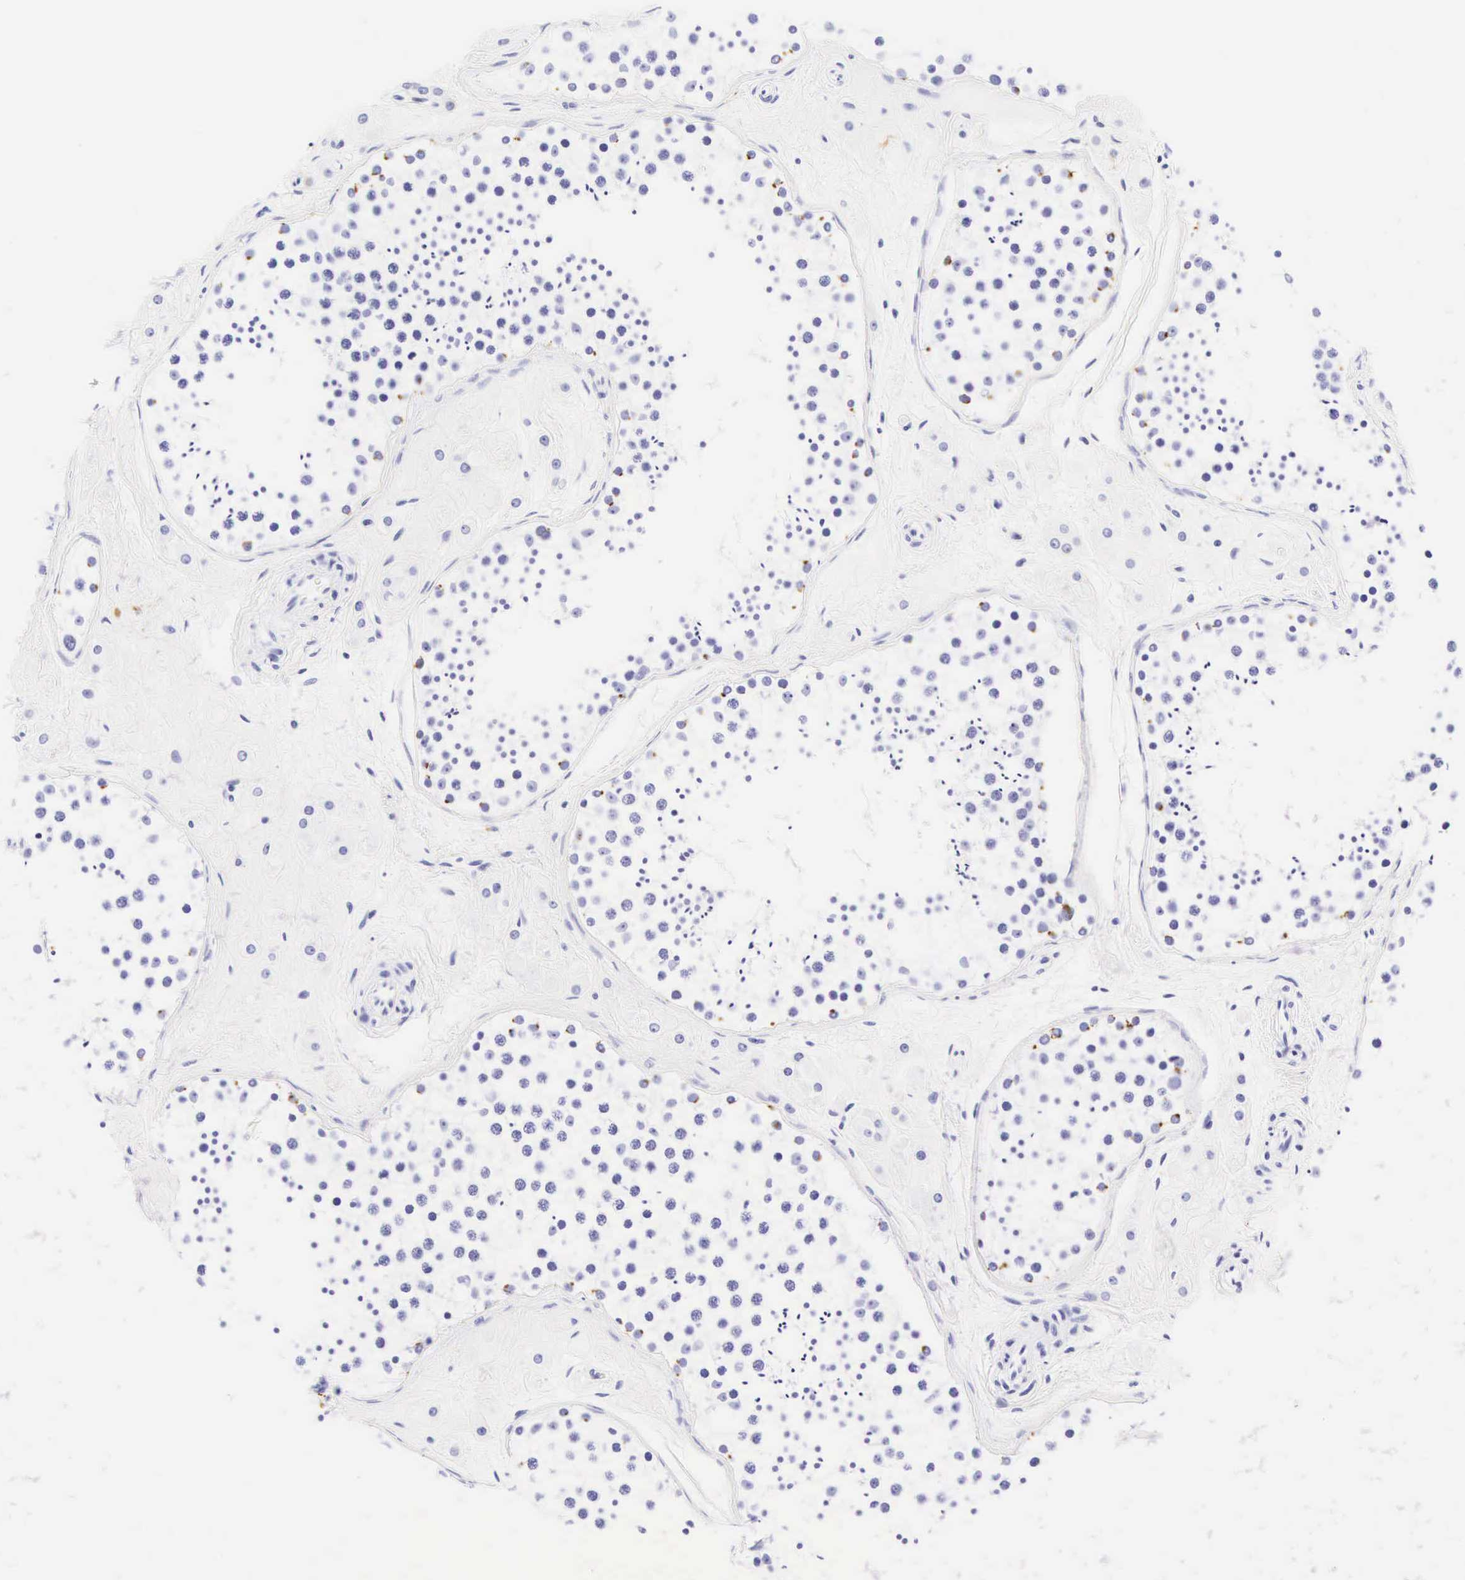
{"staining": {"intensity": "strong", "quantity": "25%-75%", "location": "cytoplasmic/membranous"}, "tissue": "testis", "cell_type": "Cells in seminiferous ducts", "image_type": "normal", "snomed": [{"axis": "morphology", "description": "Normal tissue, NOS"}, {"axis": "topography", "description": "Testis"}], "caption": "High-power microscopy captured an immunohistochemistry (IHC) histopathology image of normal testis, revealing strong cytoplasmic/membranous positivity in approximately 25%-75% of cells in seminiferous ducts.", "gene": "KRT18", "patient": {"sex": "male", "age": 38}}